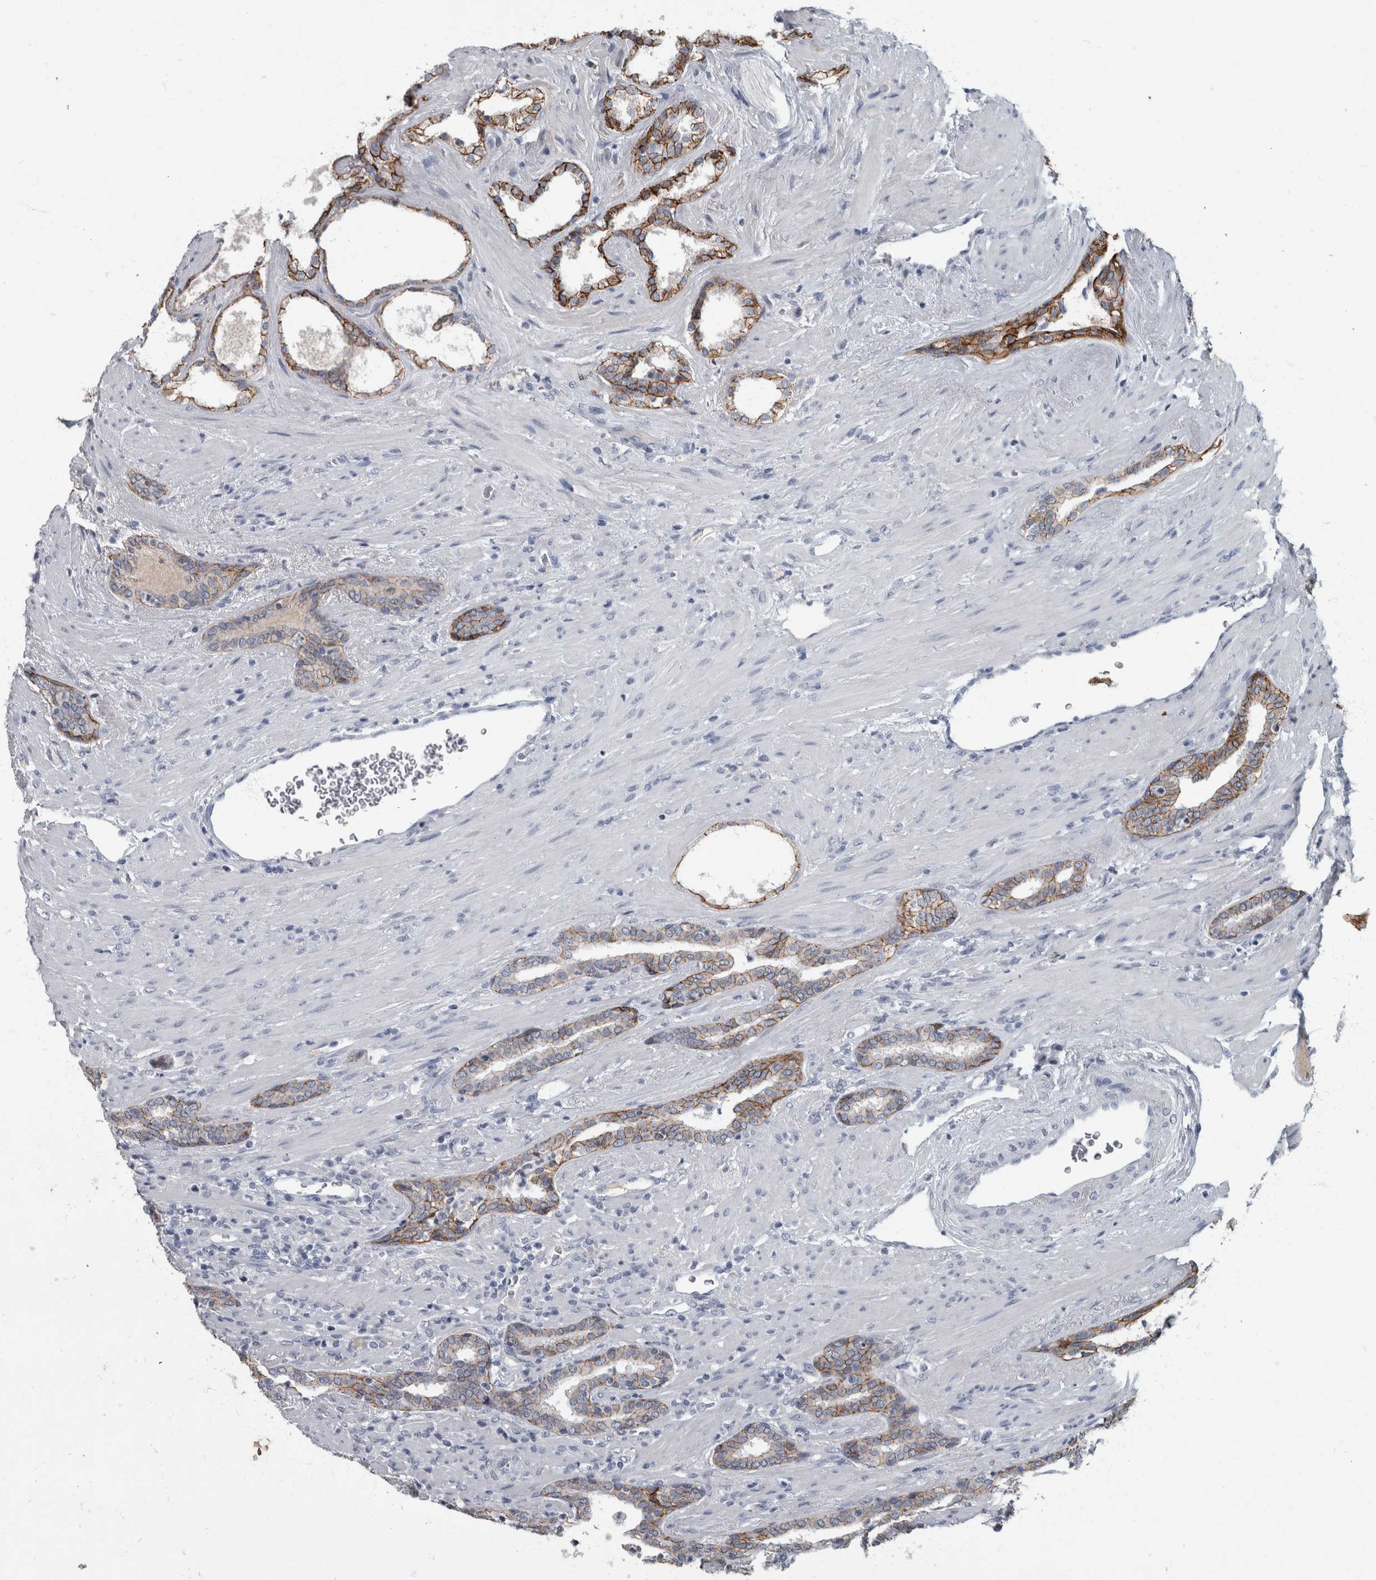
{"staining": {"intensity": "strong", "quantity": "25%-75%", "location": "cytoplasmic/membranous"}, "tissue": "prostate cancer", "cell_type": "Tumor cells", "image_type": "cancer", "snomed": [{"axis": "morphology", "description": "Adenocarcinoma, High grade"}, {"axis": "topography", "description": "Prostate"}], "caption": "A brown stain highlights strong cytoplasmic/membranous expression of a protein in human prostate adenocarcinoma (high-grade) tumor cells.", "gene": "DSG2", "patient": {"sex": "male", "age": 71}}